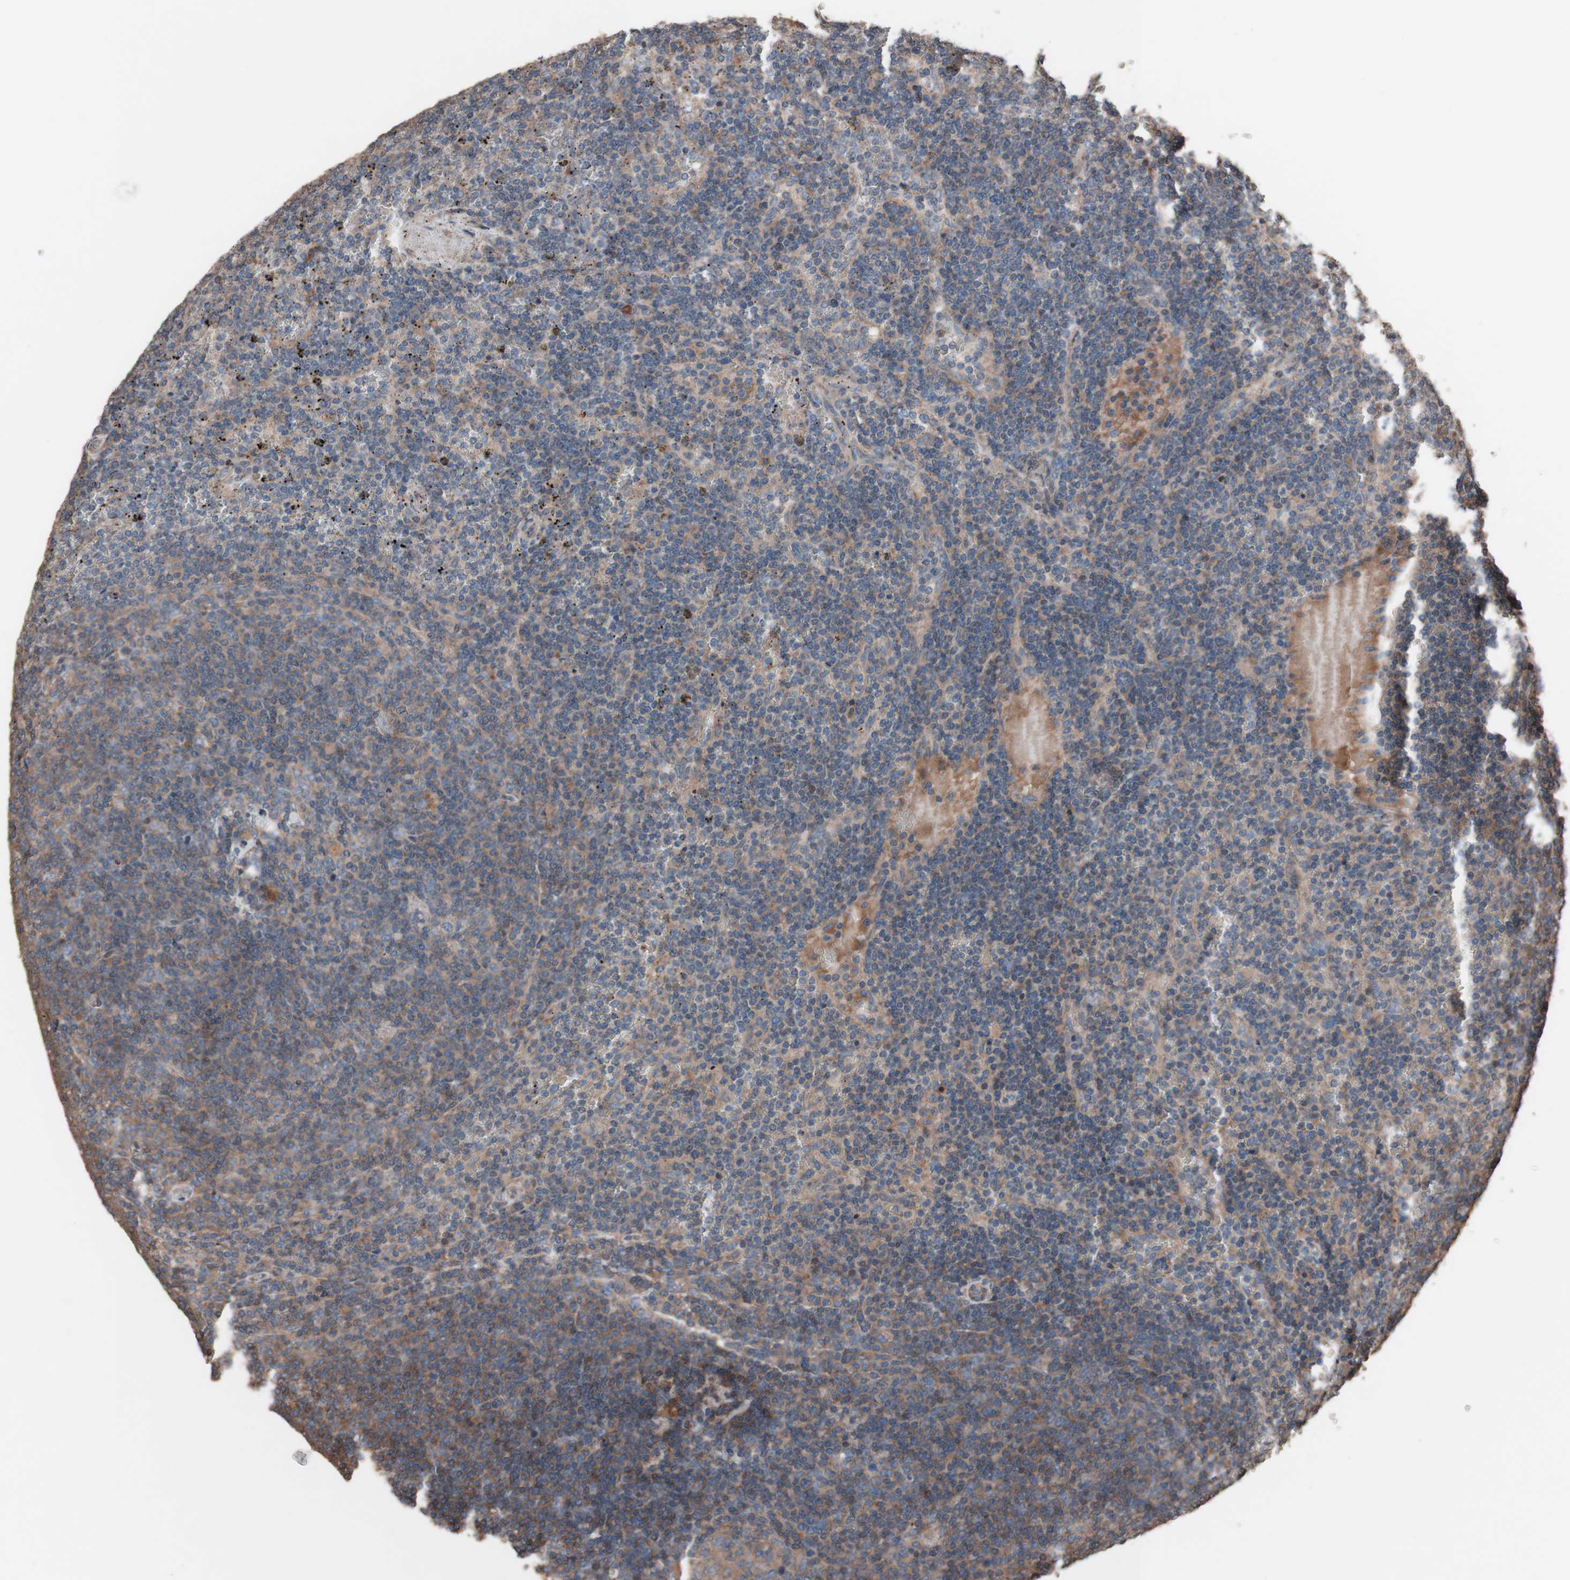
{"staining": {"intensity": "moderate", "quantity": ">75%", "location": "cytoplasmic/membranous"}, "tissue": "lymphoma", "cell_type": "Tumor cells", "image_type": "cancer", "snomed": [{"axis": "morphology", "description": "Malignant lymphoma, non-Hodgkin's type, Low grade"}, {"axis": "topography", "description": "Spleen"}], "caption": "This is a micrograph of IHC staining of lymphoma, which shows moderate staining in the cytoplasmic/membranous of tumor cells.", "gene": "COPB1", "patient": {"sex": "female", "age": 50}}